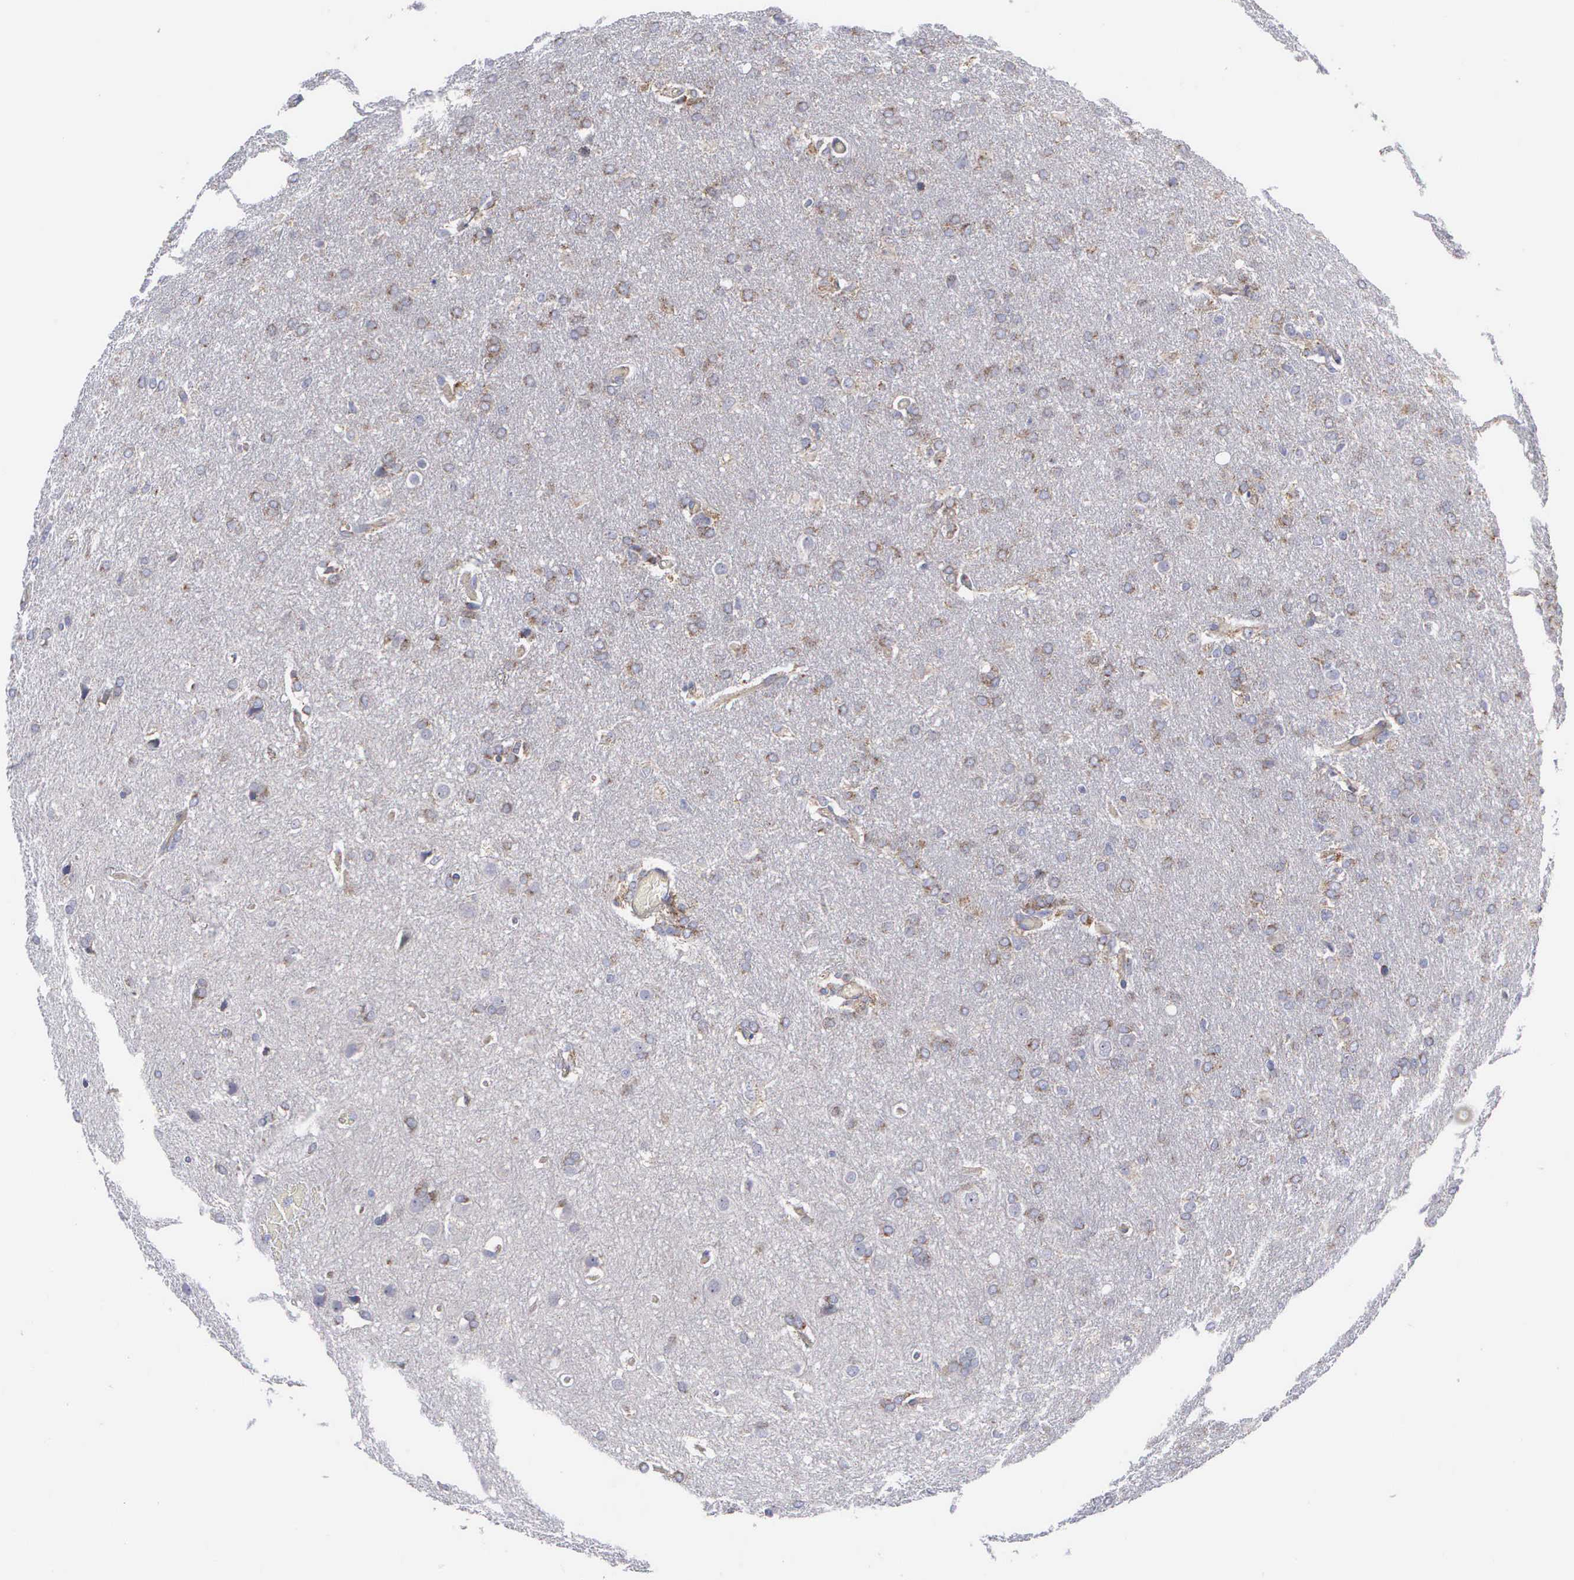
{"staining": {"intensity": "weak", "quantity": "25%-75%", "location": "cytoplasmic/membranous"}, "tissue": "glioma", "cell_type": "Tumor cells", "image_type": "cancer", "snomed": [{"axis": "morphology", "description": "Glioma, malignant, High grade"}, {"axis": "topography", "description": "Brain"}], "caption": "This is an image of immunohistochemistry (IHC) staining of malignant glioma (high-grade), which shows weak expression in the cytoplasmic/membranous of tumor cells.", "gene": "APOOL", "patient": {"sex": "male", "age": 68}}